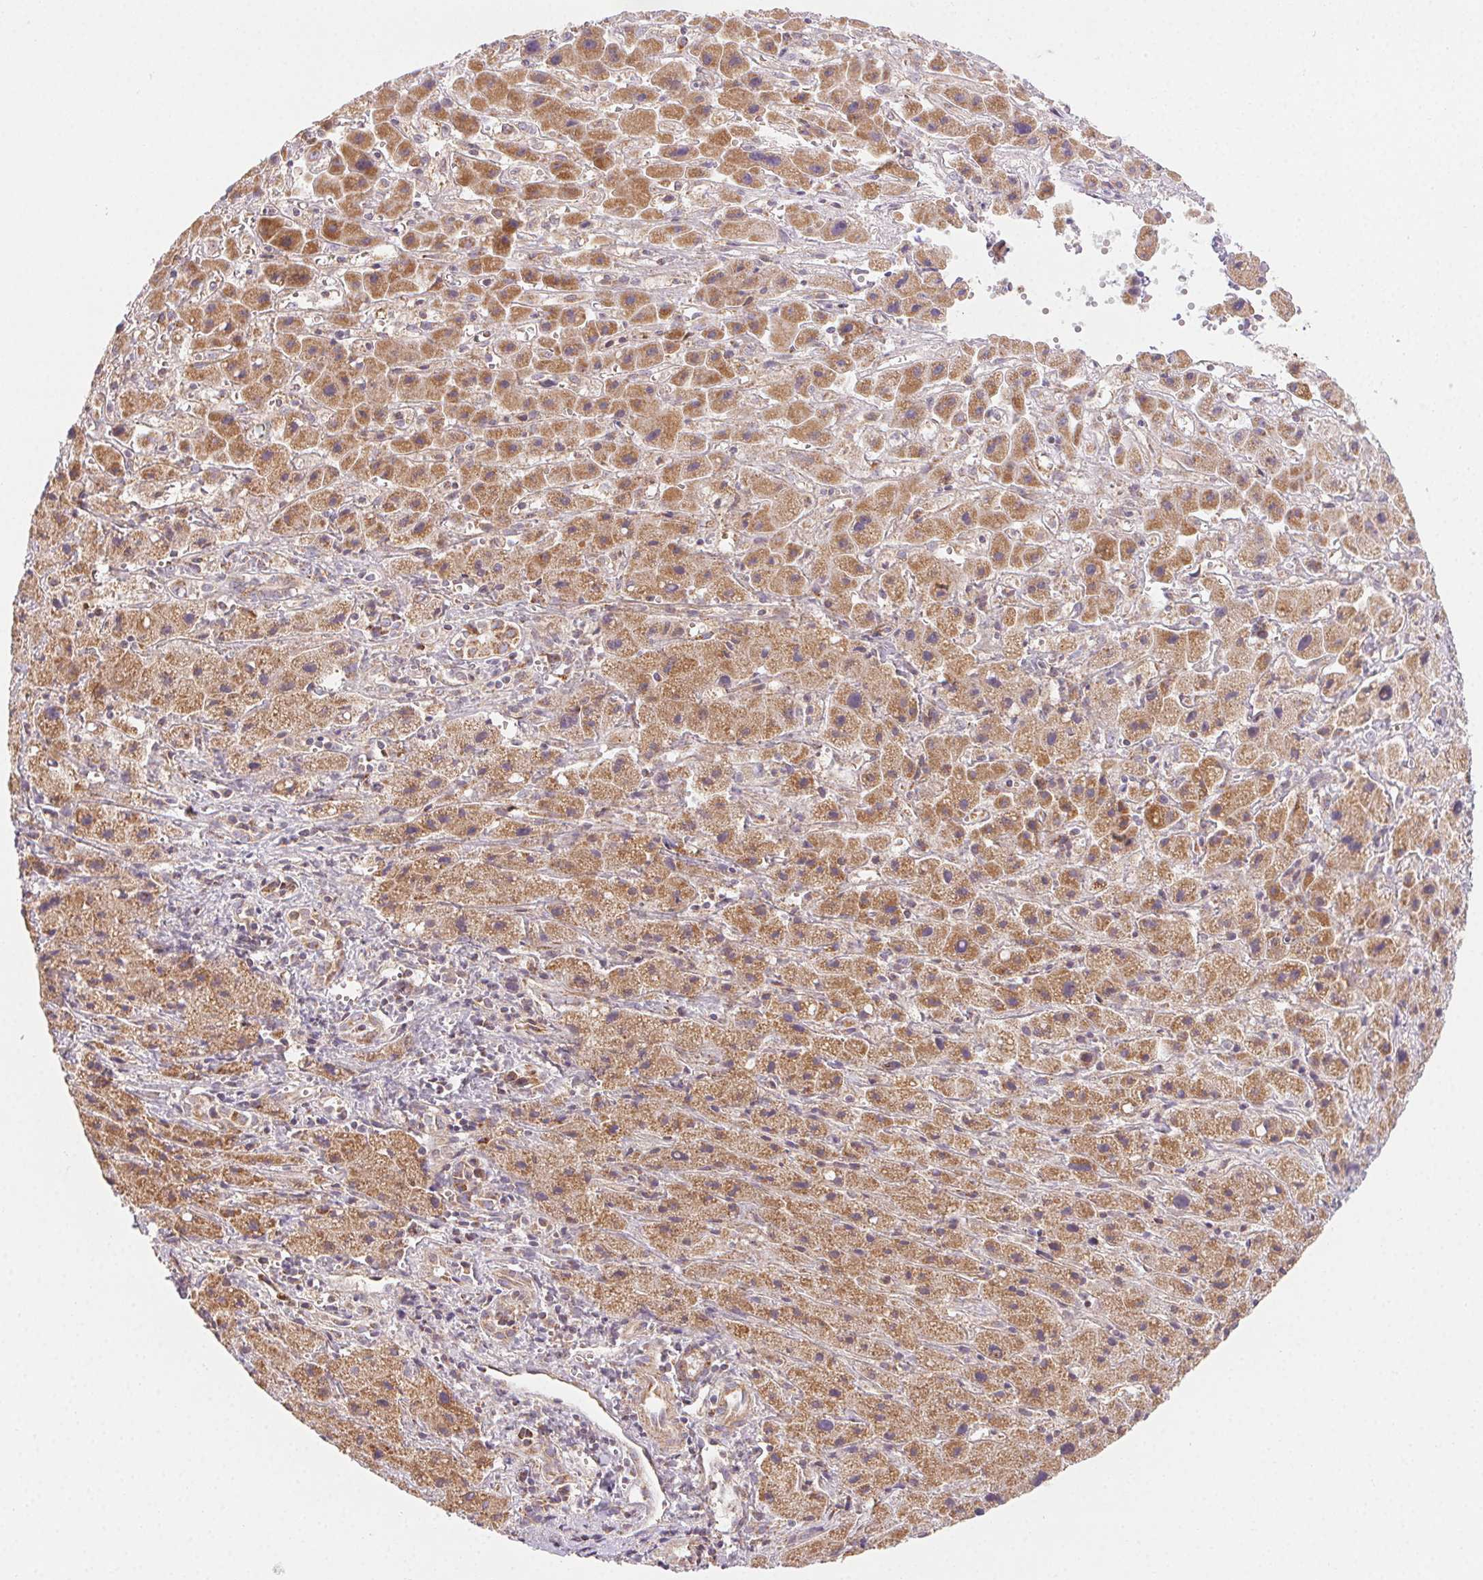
{"staining": {"intensity": "moderate", "quantity": ">75%", "location": "cytoplasmic/membranous"}, "tissue": "liver cancer", "cell_type": "Tumor cells", "image_type": "cancer", "snomed": [{"axis": "morphology", "description": "Cholangiocarcinoma"}, {"axis": "topography", "description": "Liver"}], "caption": "This micrograph exhibits immunohistochemistry (IHC) staining of human liver cancer, with medium moderate cytoplasmic/membranous expression in approximately >75% of tumor cells.", "gene": "CLPB", "patient": {"sex": "female", "age": 61}}